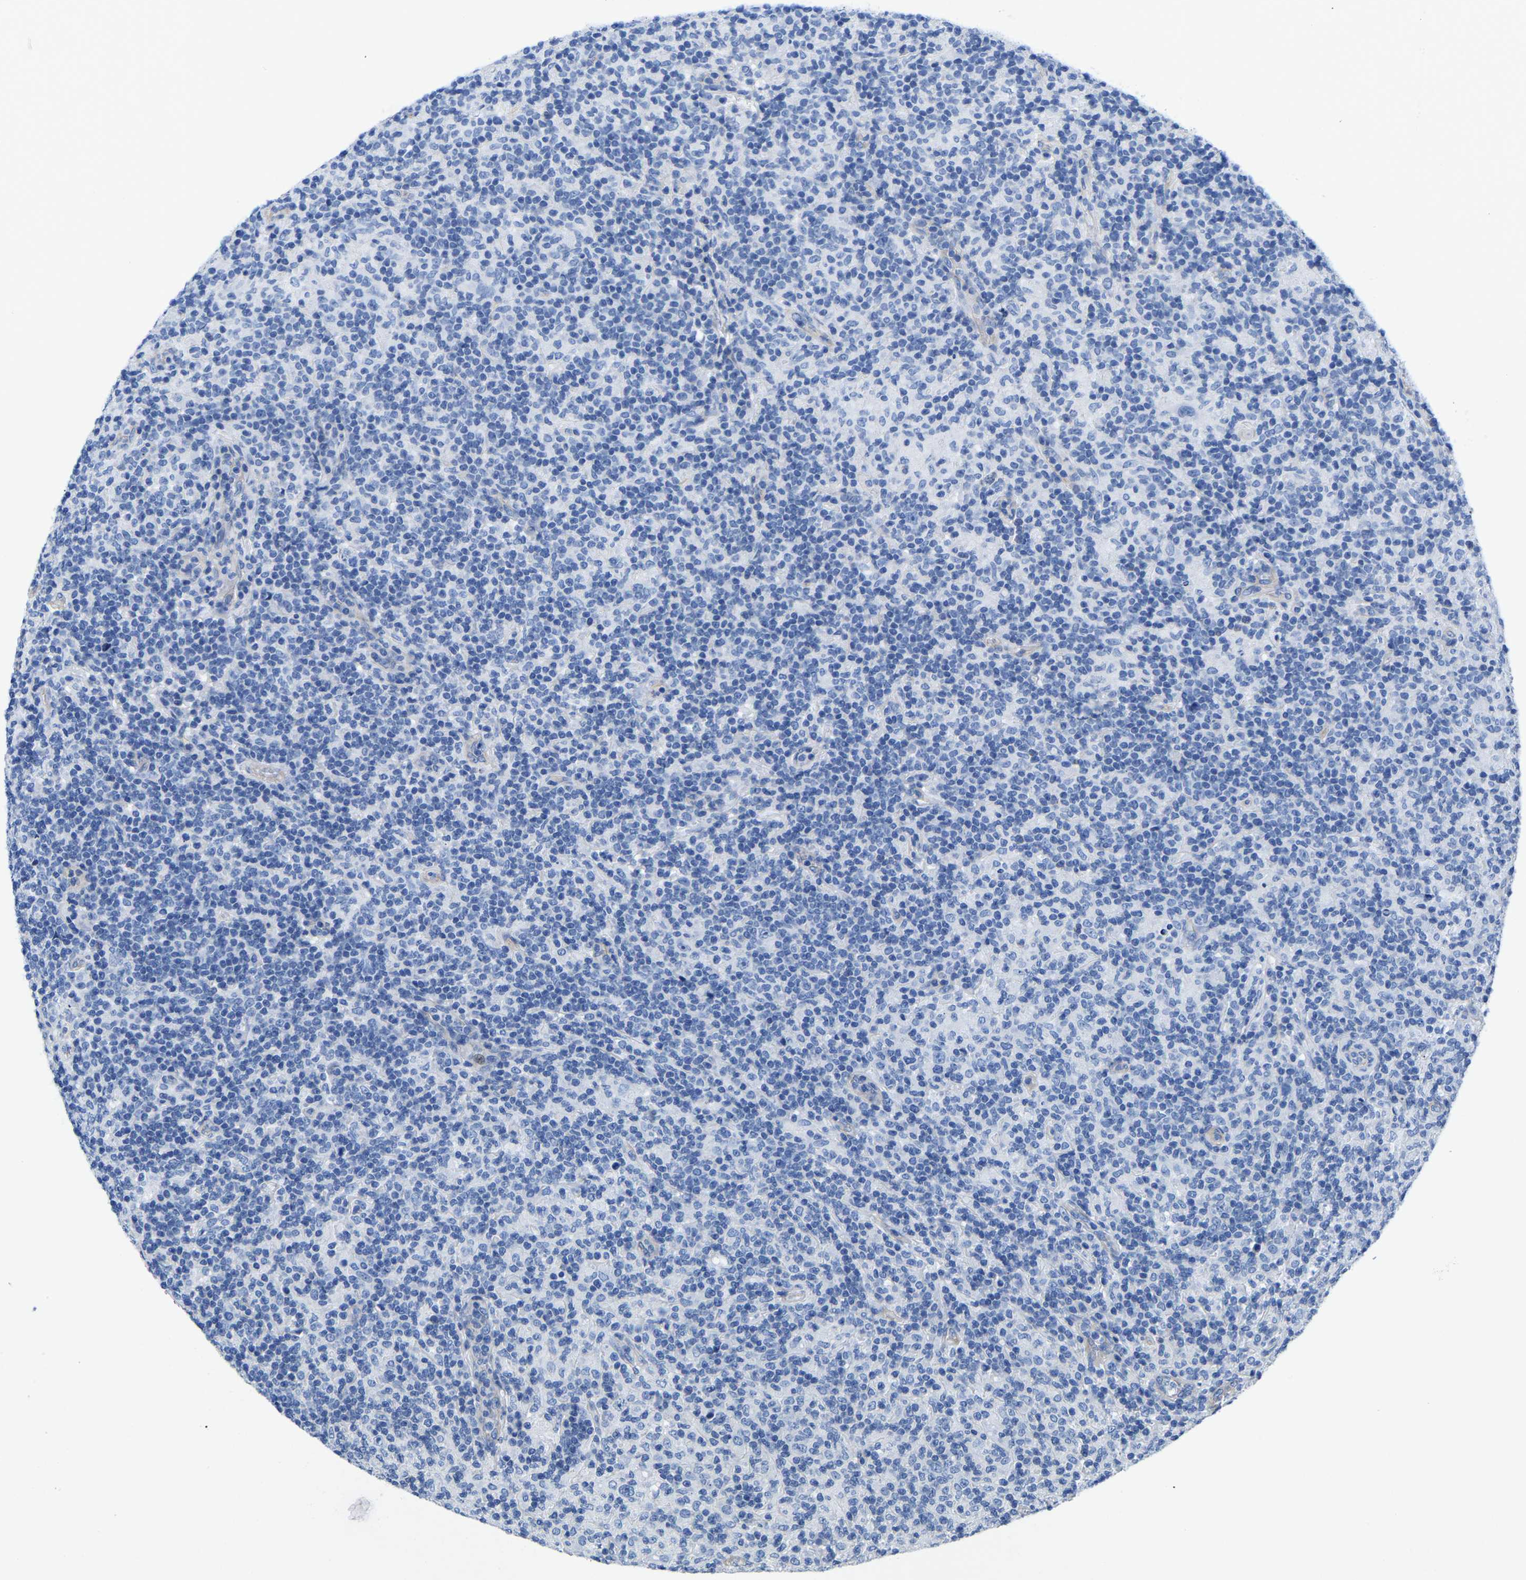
{"staining": {"intensity": "negative", "quantity": "none", "location": "none"}, "tissue": "lymphoma", "cell_type": "Tumor cells", "image_type": "cancer", "snomed": [{"axis": "morphology", "description": "Hodgkin's disease, NOS"}, {"axis": "topography", "description": "Lymph node"}], "caption": "Immunohistochemistry (IHC) of human lymphoma displays no positivity in tumor cells. The staining was performed using DAB to visualize the protein expression in brown, while the nuclei were stained in blue with hematoxylin (Magnification: 20x).", "gene": "UPK3A", "patient": {"sex": "male", "age": 70}}